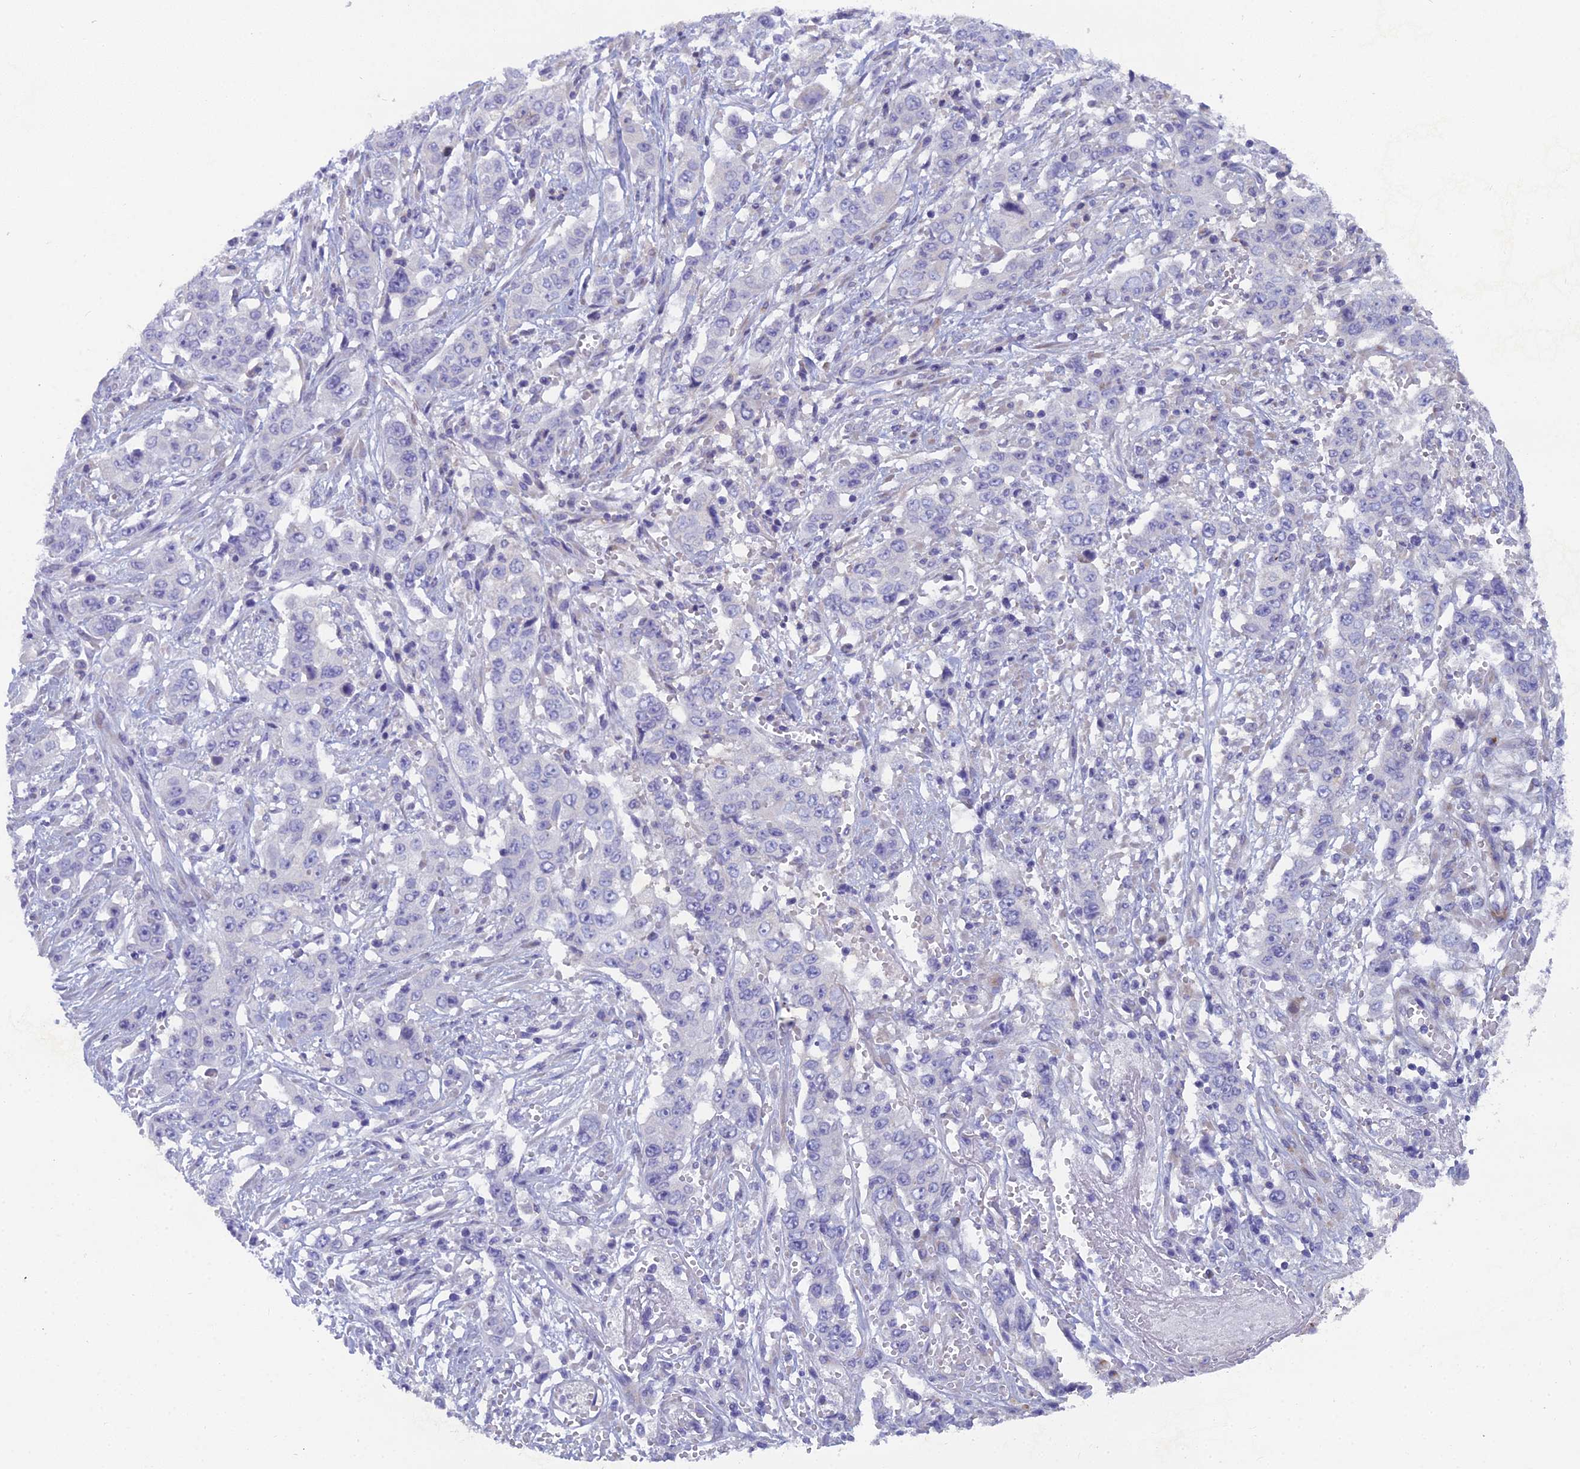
{"staining": {"intensity": "negative", "quantity": "none", "location": "none"}, "tissue": "stomach cancer", "cell_type": "Tumor cells", "image_type": "cancer", "snomed": [{"axis": "morphology", "description": "Normal tissue, NOS"}, {"axis": "morphology", "description": "Adenocarcinoma, NOS"}, {"axis": "topography", "description": "Stomach"}], "caption": "Immunohistochemistry of adenocarcinoma (stomach) exhibits no positivity in tumor cells.", "gene": "B9D2", "patient": {"sex": "female", "age": 64}}